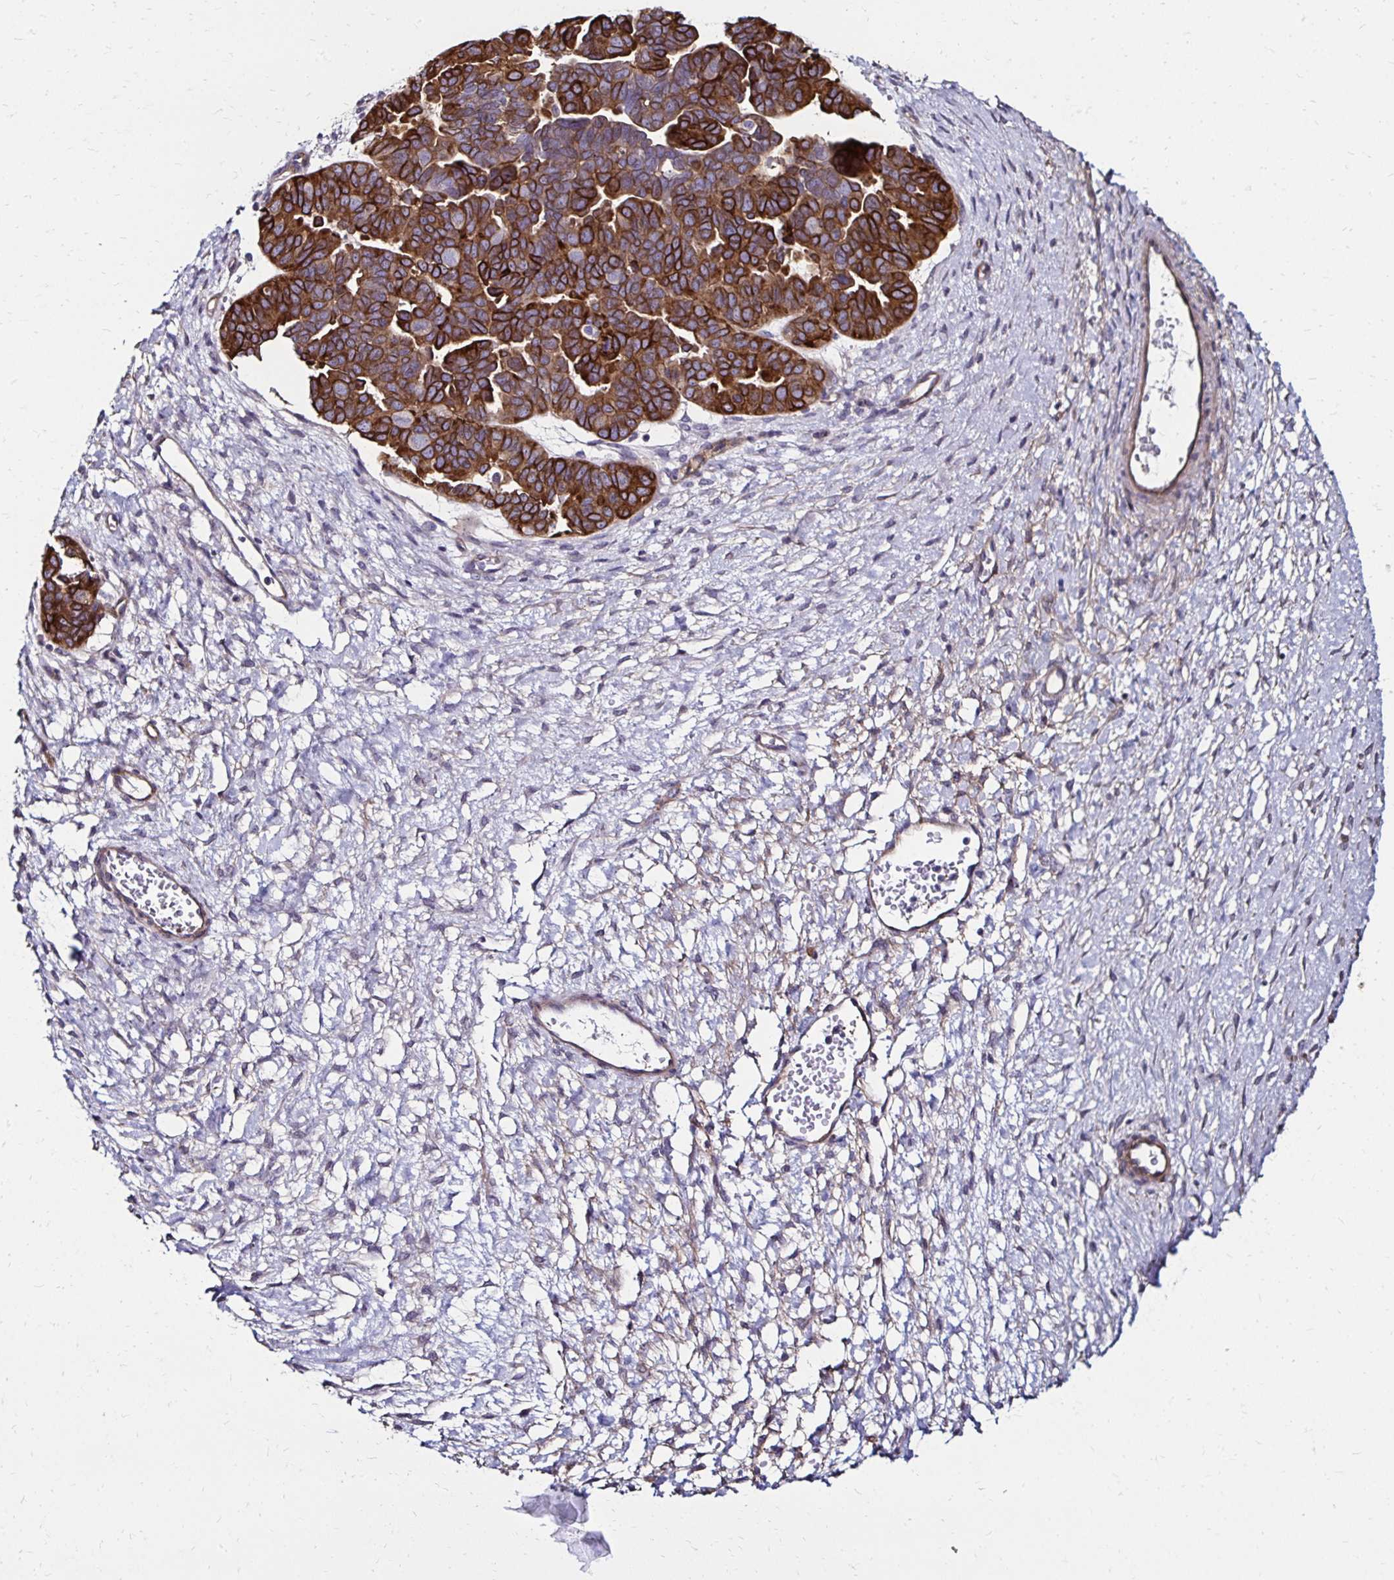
{"staining": {"intensity": "strong", "quantity": "25%-75%", "location": "cytoplasmic/membranous"}, "tissue": "ovarian cancer", "cell_type": "Tumor cells", "image_type": "cancer", "snomed": [{"axis": "morphology", "description": "Cystadenocarcinoma, serous, NOS"}, {"axis": "topography", "description": "Ovary"}], "caption": "An image of ovarian cancer (serous cystadenocarcinoma) stained for a protein shows strong cytoplasmic/membranous brown staining in tumor cells.", "gene": "ITGB1", "patient": {"sex": "female", "age": 64}}